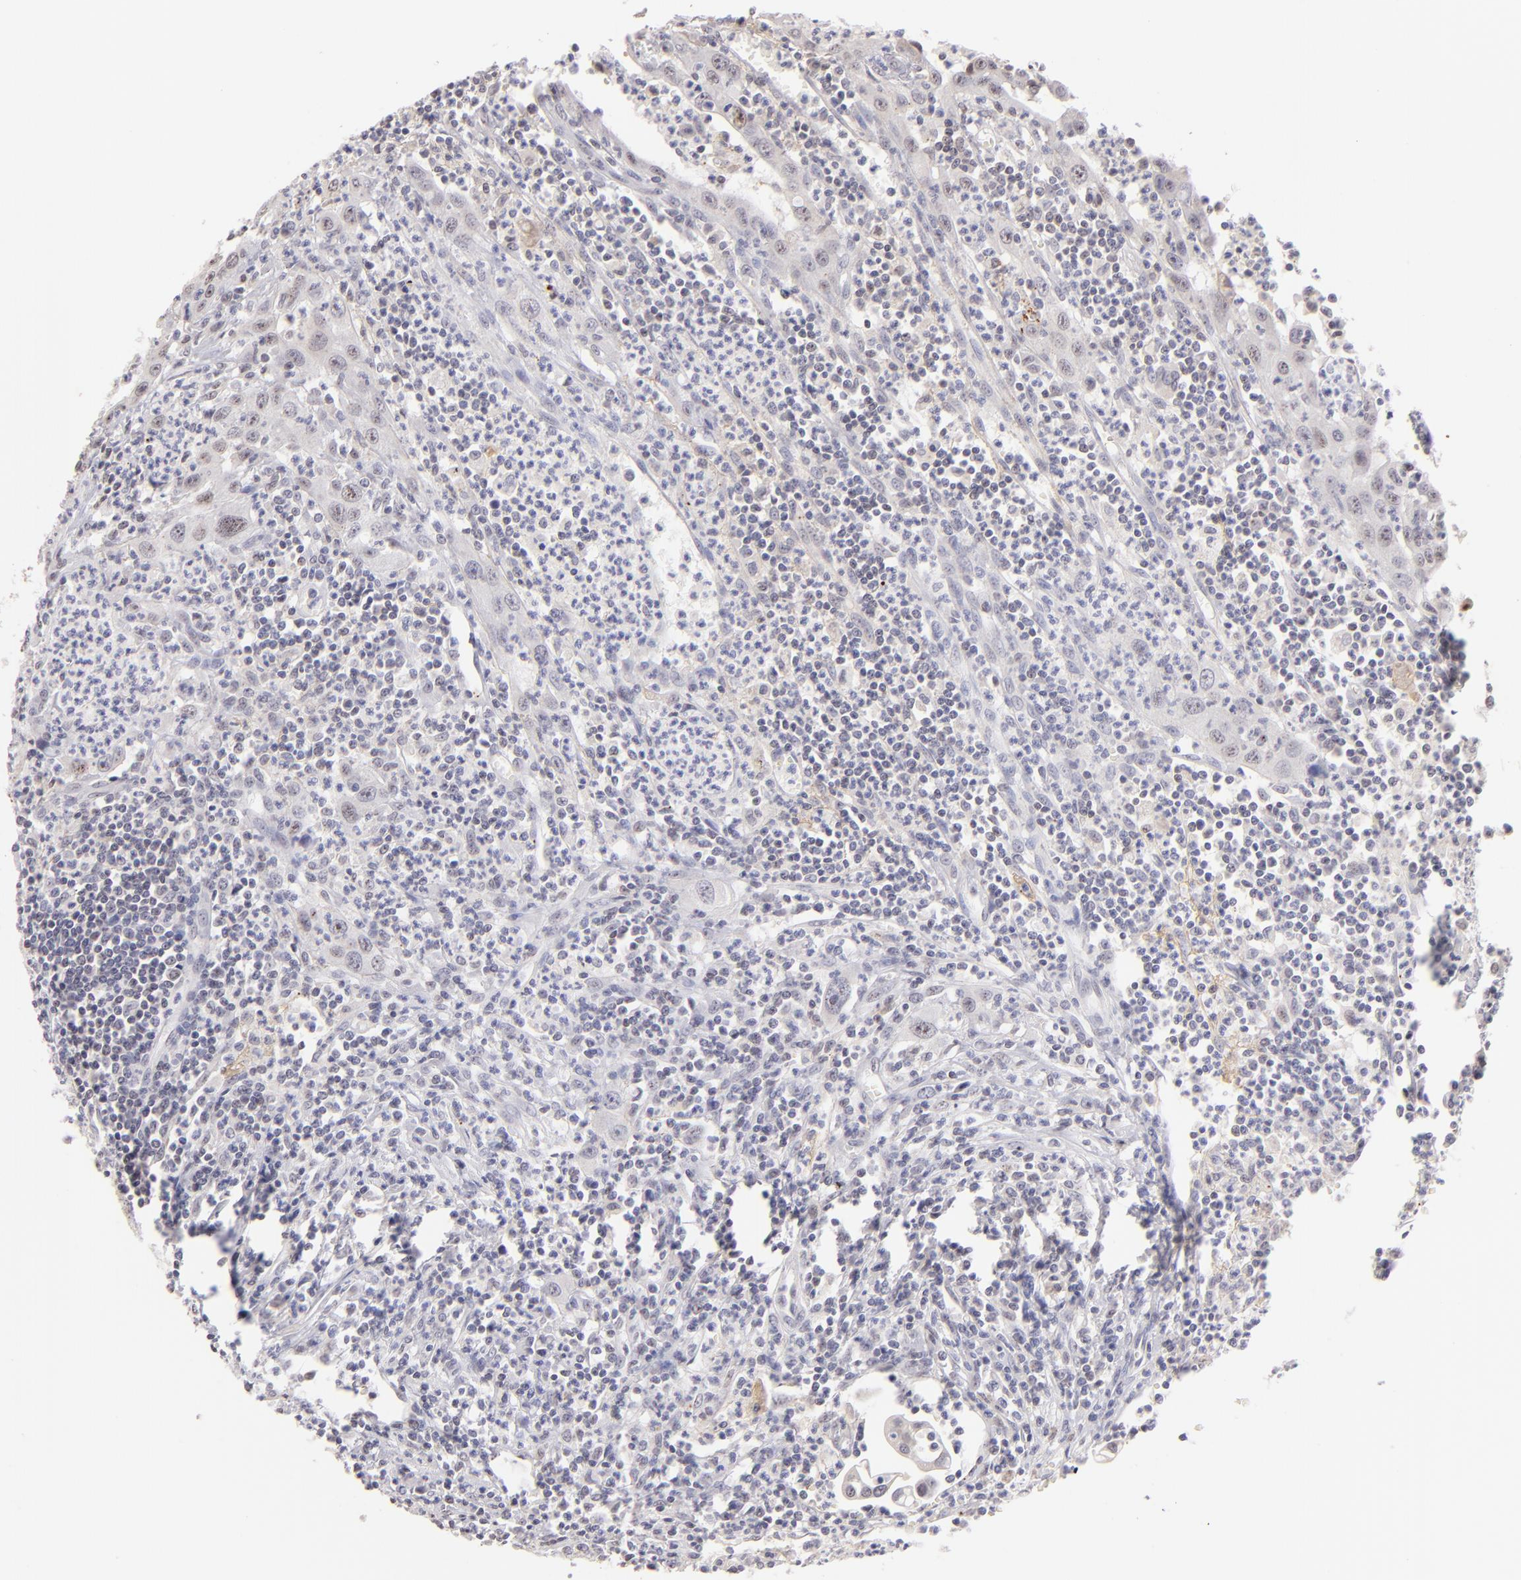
{"staining": {"intensity": "negative", "quantity": "none", "location": "none"}, "tissue": "urothelial cancer", "cell_type": "Tumor cells", "image_type": "cancer", "snomed": [{"axis": "morphology", "description": "Urothelial carcinoma, High grade"}, {"axis": "topography", "description": "Urinary bladder"}], "caption": "This is a photomicrograph of immunohistochemistry (IHC) staining of urothelial carcinoma (high-grade), which shows no positivity in tumor cells.", "gene": "MAGEA1", "patient": {"sex": "male", "age": 66}}